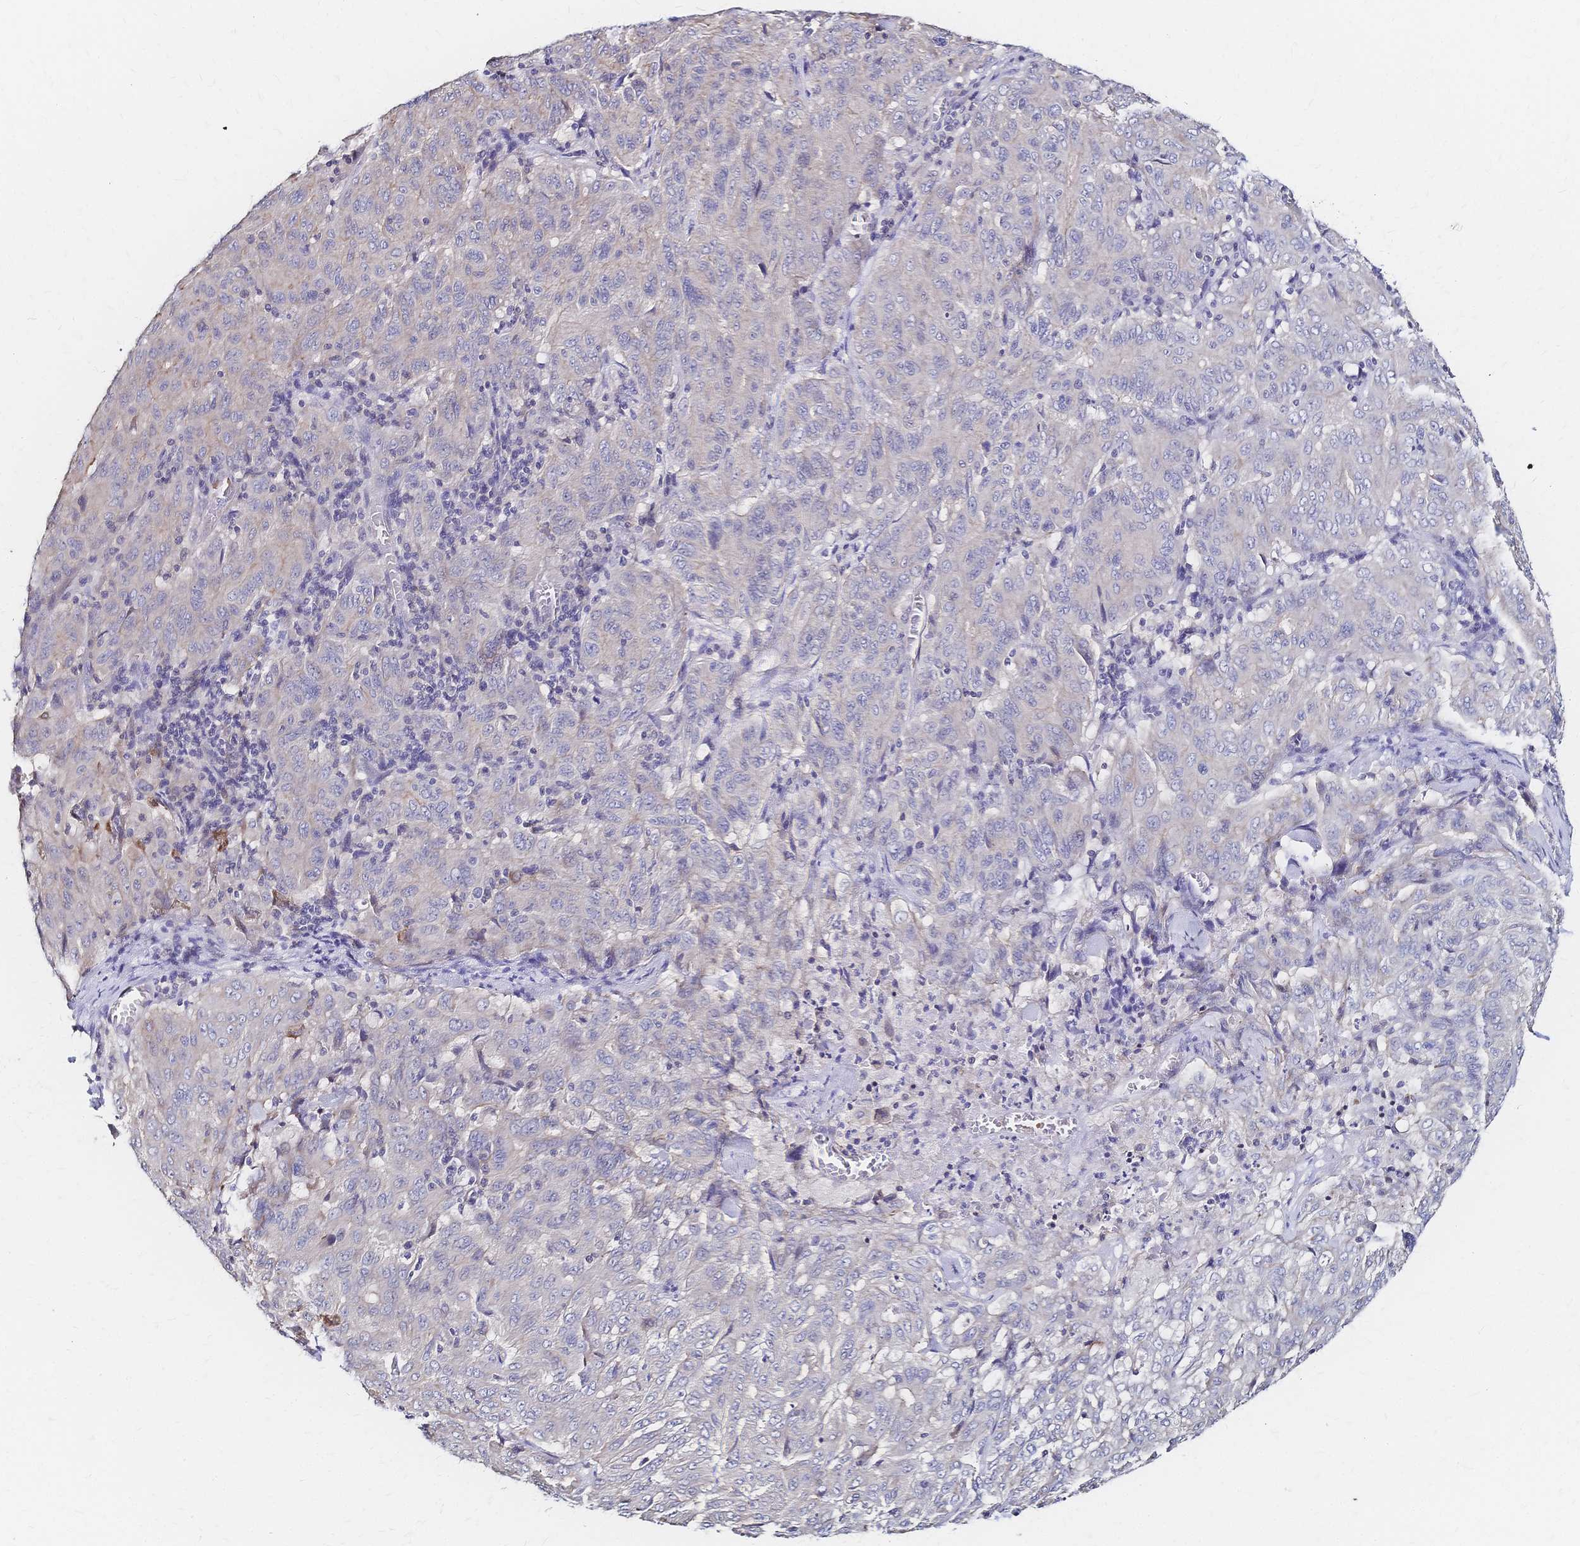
{"staining": {"intensity": "negative", "quantity": "none", "location": "none"}, "tissue": "pancreatic cancer", "cell_type": "Tumor cells", "image_type": "cancer", "snomed": [{"axis": "morphology", "description": "Adenocarcinoma, NOS"}, {"axis": "topography", "description": "Pancreas"}], "caption": "Immunohistochemical staining of pancreatic adenocarcinoma exhibits no significant staining in tumor cells.", "gene": "SLC5A1", "patient": {"sex": "male", "age": 63}}